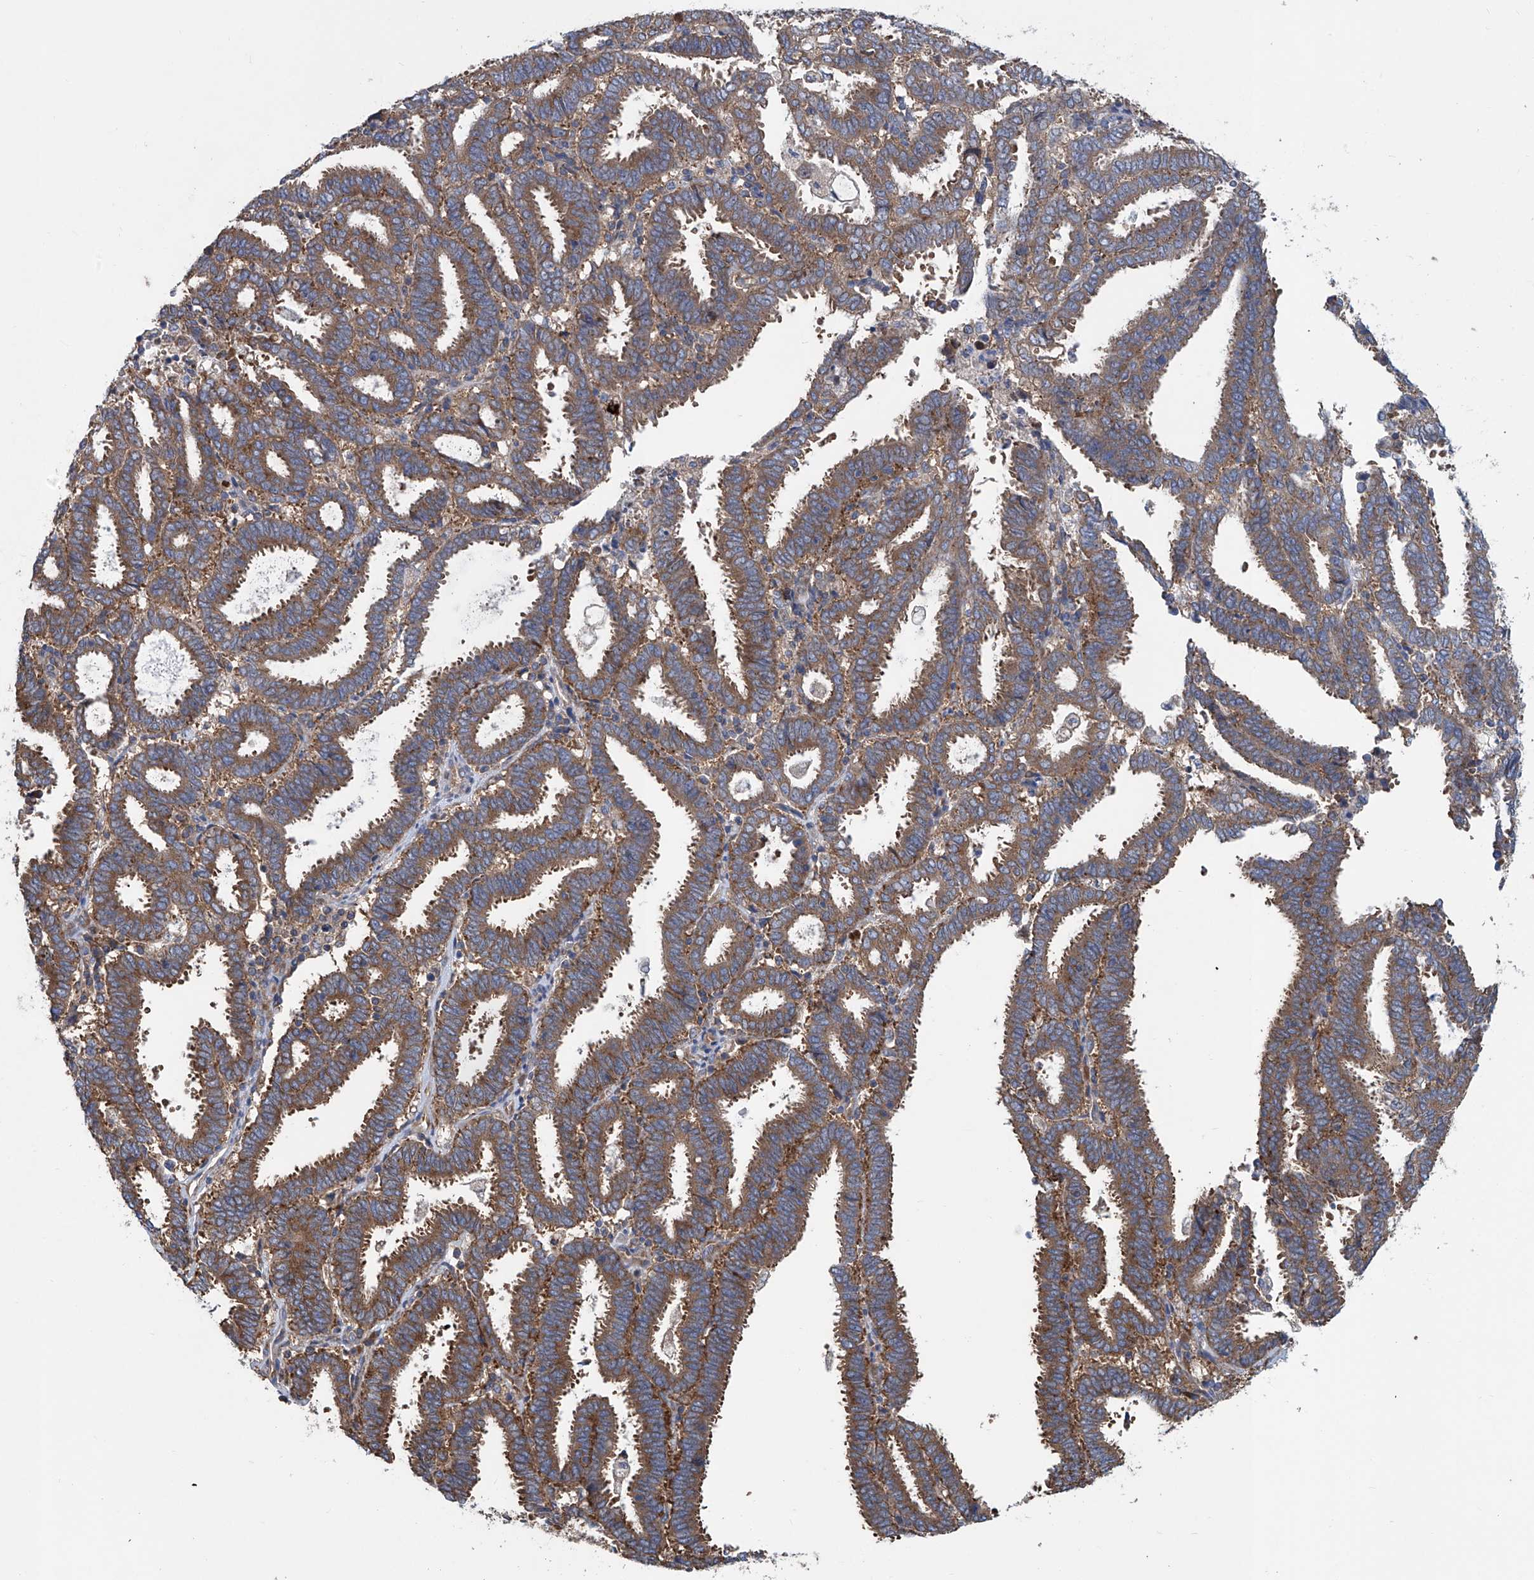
{"staining": {"intensity": "strong", "quantity": ">75%", "location": "cytoplasmic/membranous"}, "tissue": "endometrial cancer", "cell_type": "Tumor cells", "image_type": "cancer", "snomed": [{"axis": "morphology", "description": "Adenocarcinoma, NOS"}, {"axis": "topography", "description": "Uterus"}], "caption": "Adenocarcinoma (endometrial) stained with DAB immunohistochemistry exhibits high levels of strong cytoplasmic/membranous expression in approximately >75% of tumor cells.", "gene": "SENP2", "patient": {"sex": "female", "age": 83}}